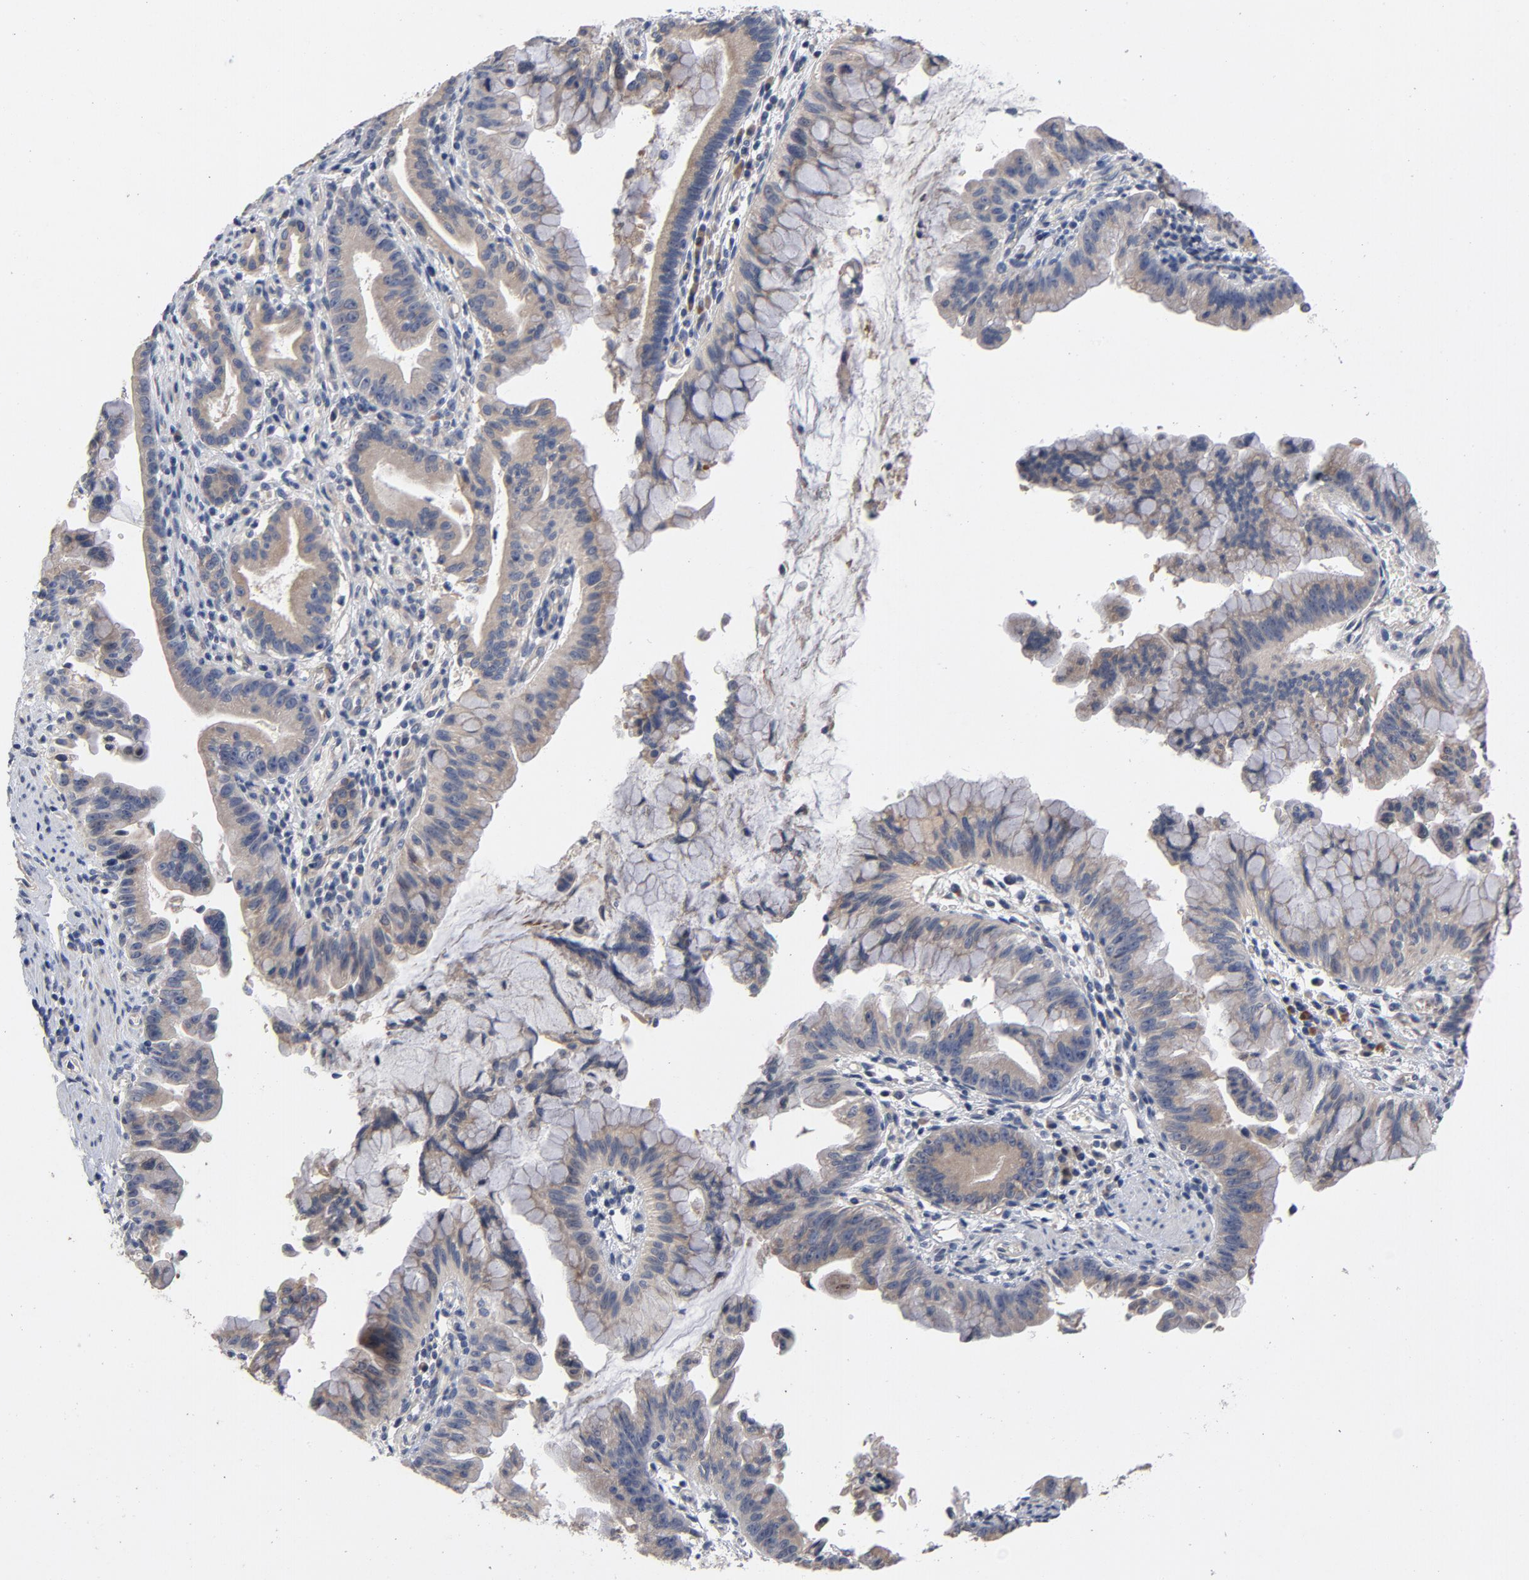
{"staining": {"intensity": "weak", "quantity": ">75%", "location": "cytoplasmic/membranous"}, "tissue": "pancreatic cancer", "cell_type": "Tumor cells", "image_type": "cancer", "snomed": [{"axis": "morphology", "description": "Adenocarcinoma, NOS"}, {"axis": "topography", "description": "Pancreas"}], "caption": "Immunohistochemical staining of adenocarcinoma (pancreatic) displays weak cytoplasmic/membranous protein expression in about >75% of tumor cells.", "gene": "CCDC134", "patient": {"sex": "male", "age": 59}}